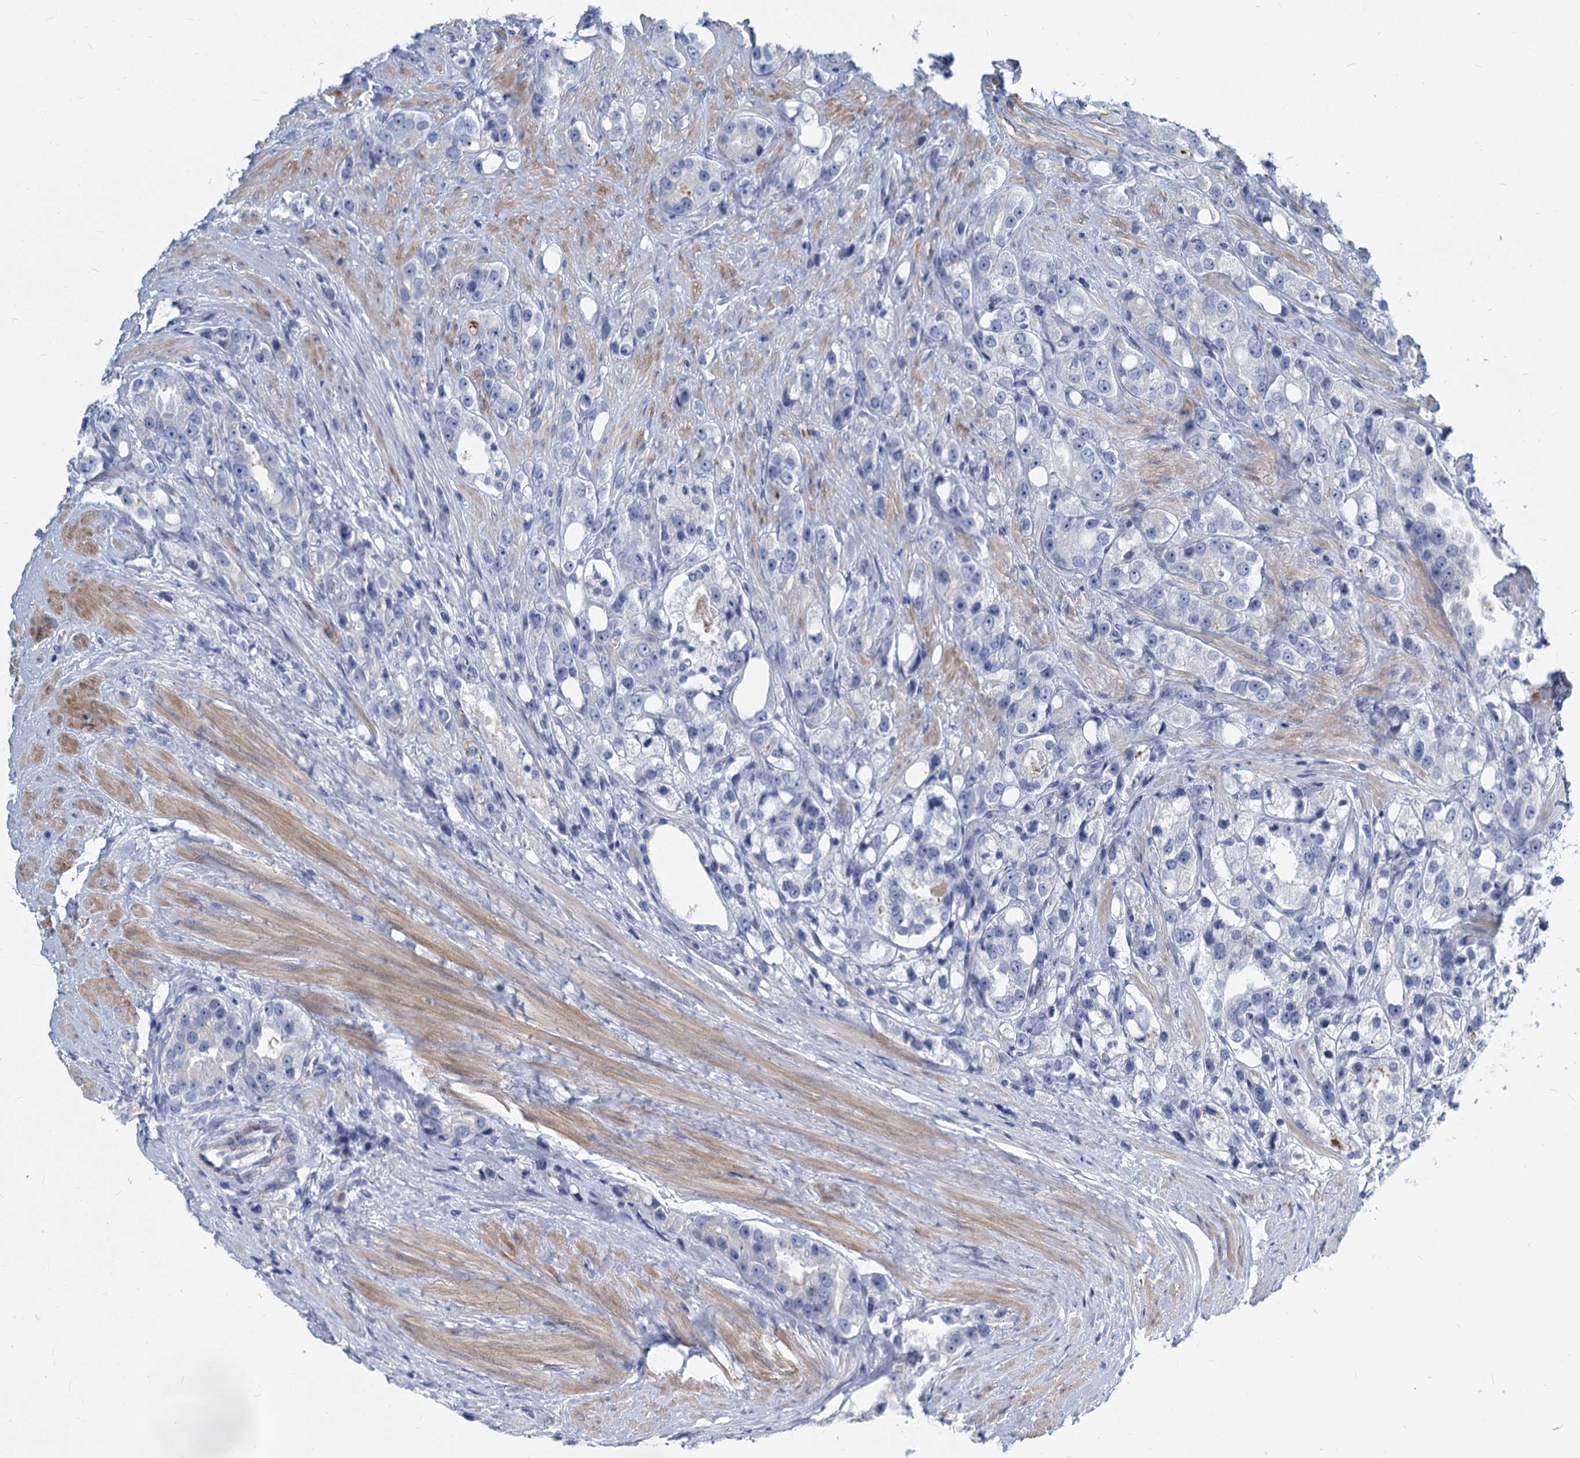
{"staining": {"intensity": "negative", "quantity": "none", "location": "none"}, "tissue": "prostate cancer", "cell_type": "Tumor cells", "image_type": "cancer", "snomed": [{"axis": "morphology", "description": "Adenocarcinoma, NOS"}, {"axis": "topography", "description": "Prostate"}], "caption": "Prostate cancer (adenocarcinoma) was stained to show a protein in brown. There is no significant positivity in tumor cells.", "gene": "GSTM3", "patient": {"sex": "male", "age": 79}}